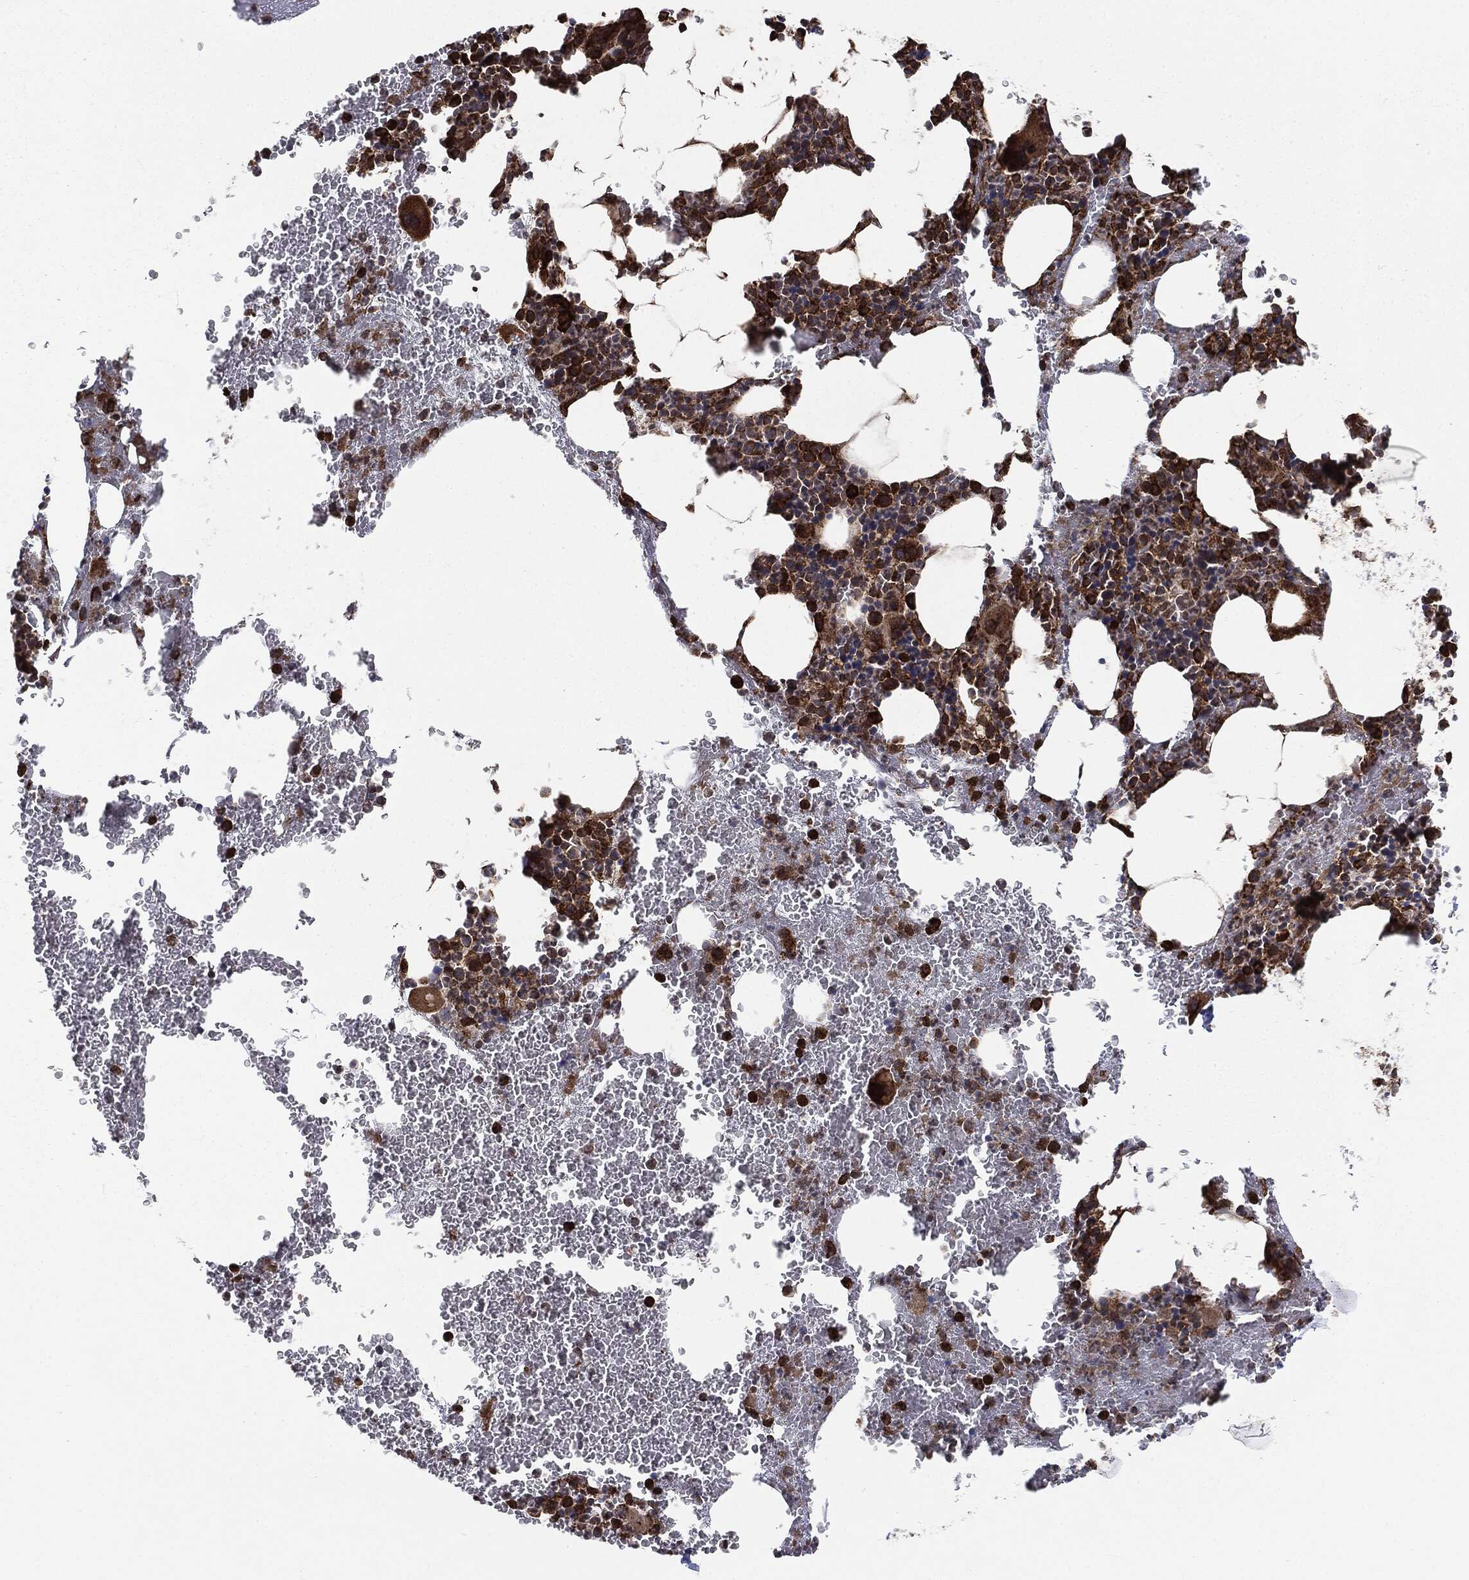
{"staining": {"intensity": "strong", "quantity": ">75%", "location": "cytoplasmic/membranous"}, "tissue": "bone marrow", "cell_type": "Hematopoietic cells", "image_type": "normal", "snomed": [{"axis": "morphology", "description": "Normal tissue, NOS"}, {"axis": "topography", "description": "Bone marrow"}], "caption": "This photomicrograph exhibits normal bone marrow stained with IHC to label a protein in brown. The cytoplasmic/membranous of hematopoietic cells show strong positivity for the protein. Nuclei are counter-stained blue.", "gene": "CYLD", "patient": {"sex": "male", "age": 91}}